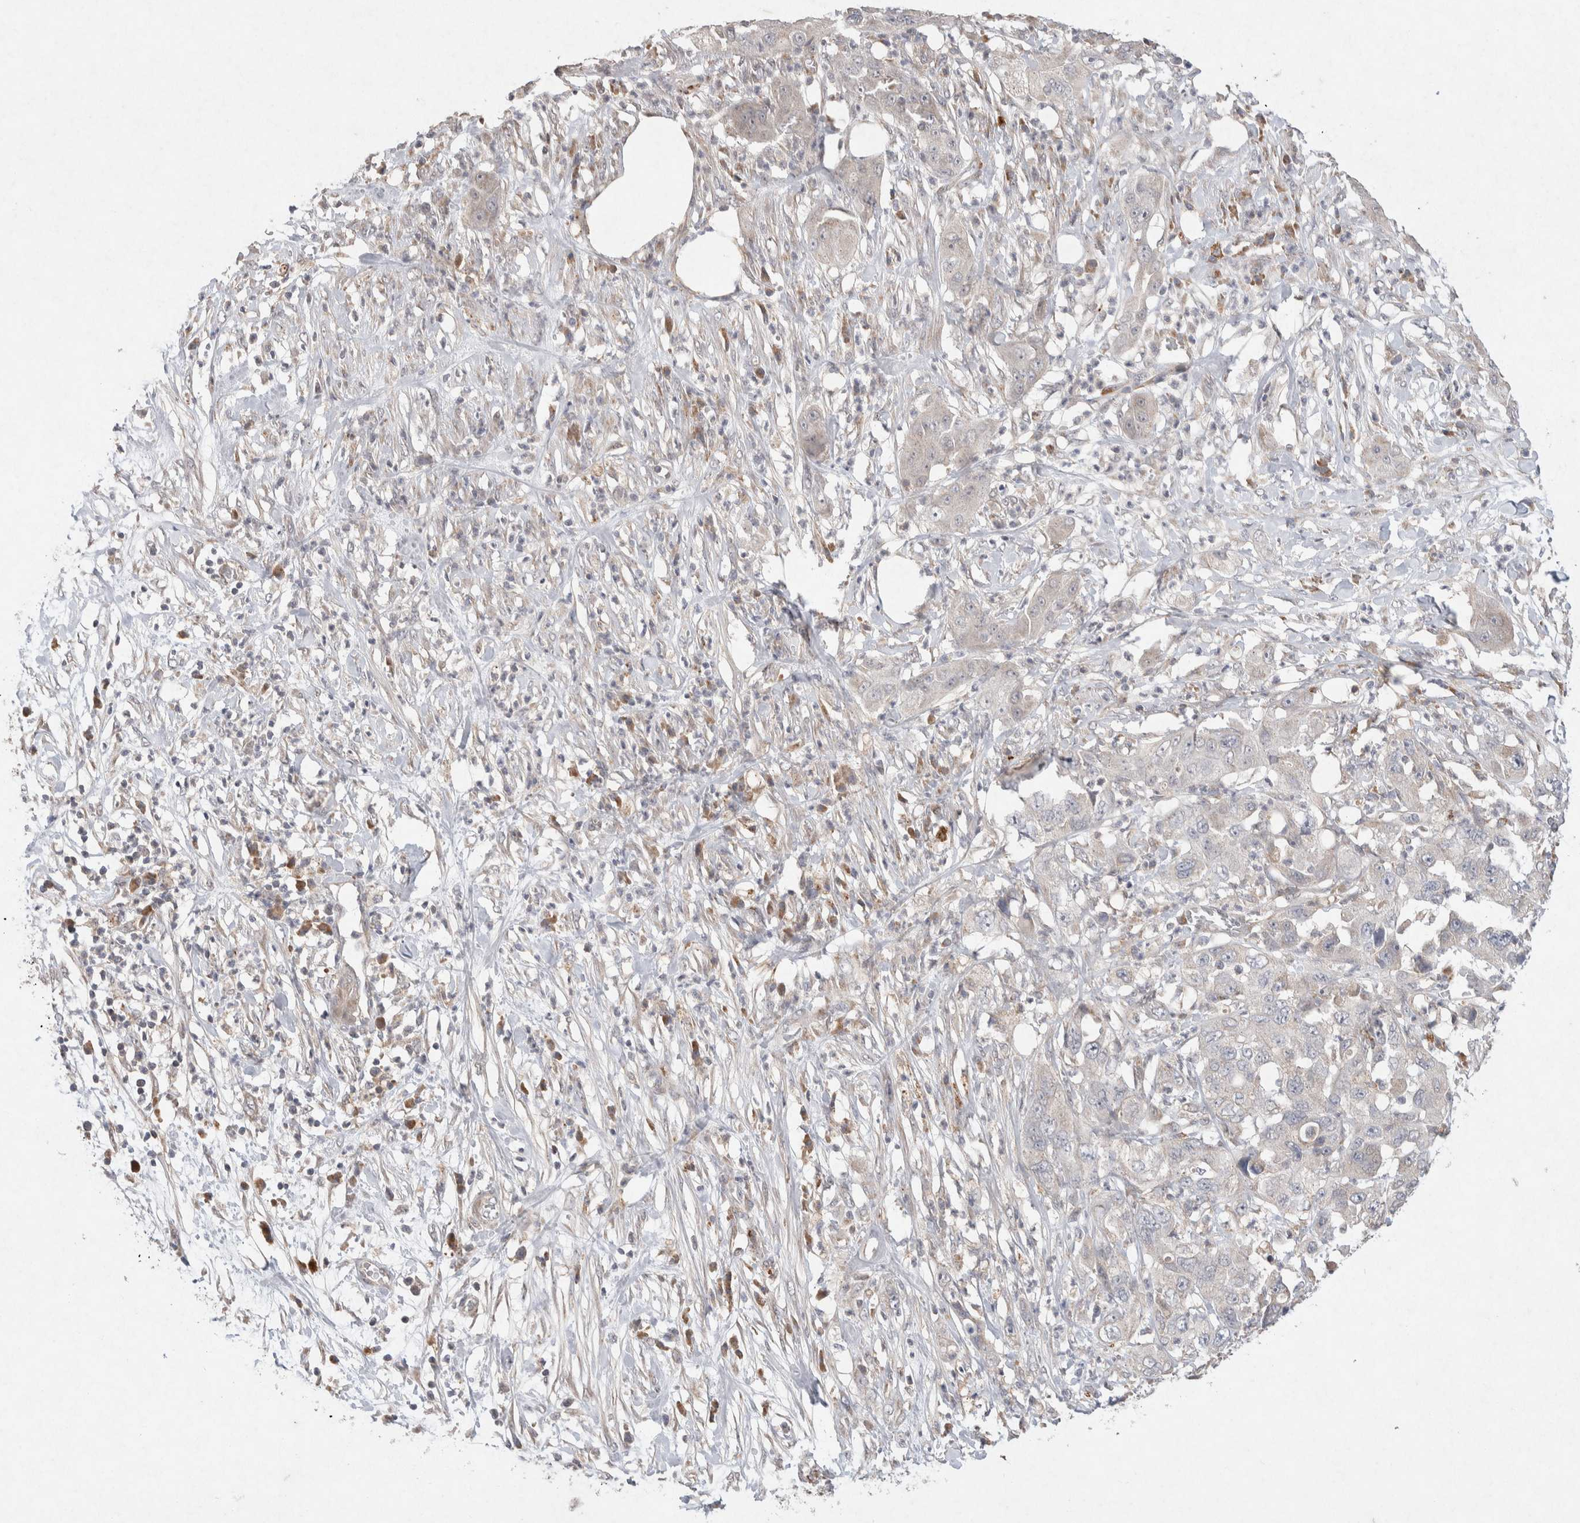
{"staining": {"intensity": "negative", "quantity": "none", "location": "none"}, "tissue": "pancreatic cancer", "cell_type": "Tumor cells", "image_type": "cancer", "snomed": [{"axis": "morphology", "description": "Adenocarcinoma, NOS"}, {"axis": "topography", "description": "Pancreas"}], "caption": "Photomicrograph shows no significant protein expression in tumor cells of pancreatic cancer (adenocarcinoma).", "gene": "CMTM4", "patient": {"sex": "female", "age": 78}}